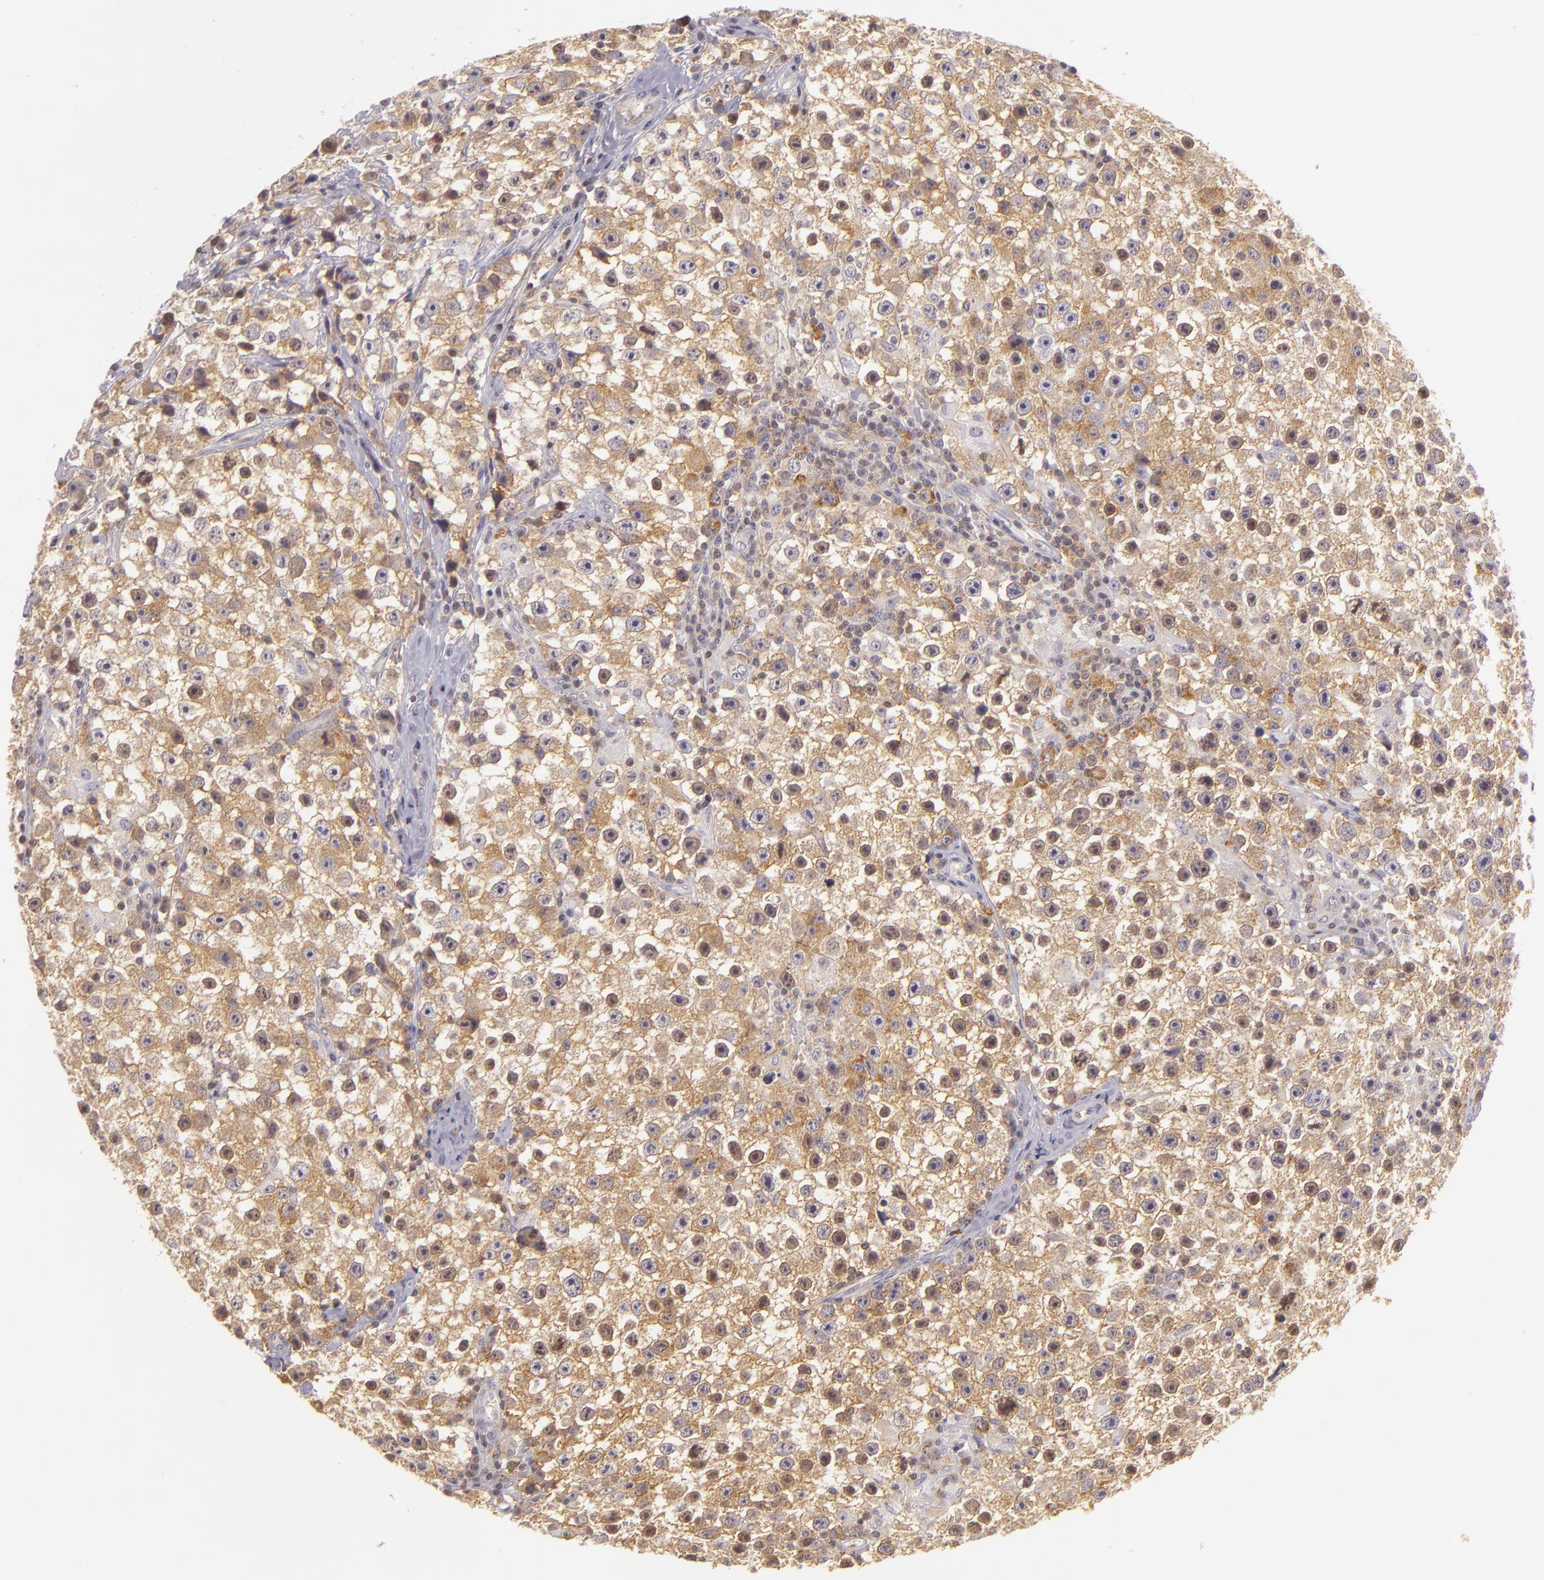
{"staining": {"intensity": "weak", "quantity": "25%-75%", "location": "cytoplasmic/membranous"}, "tissue": "testis cancer", "cell_type": "Tumor cells", "image_type": "cancer", "snomed": [{"axis": "morphology", "description": "Seminoma, NOS"}, {"axis": "topography", "description": "Testis"}], "caption": "Immunohistochemistry (IHC) (DAB) staining of testis seminoma displays weak cytoplasmic/membranous protein expression in approximately 25%-75% of tumor cells. The staining was performed using DAB to visualize the protein expression in brown, while the nuclei were stained in blue with hematoxylin (Magnification: 20x).", "gene": "IMPDH1", "patient": {"sex": "male", "age": 35}}